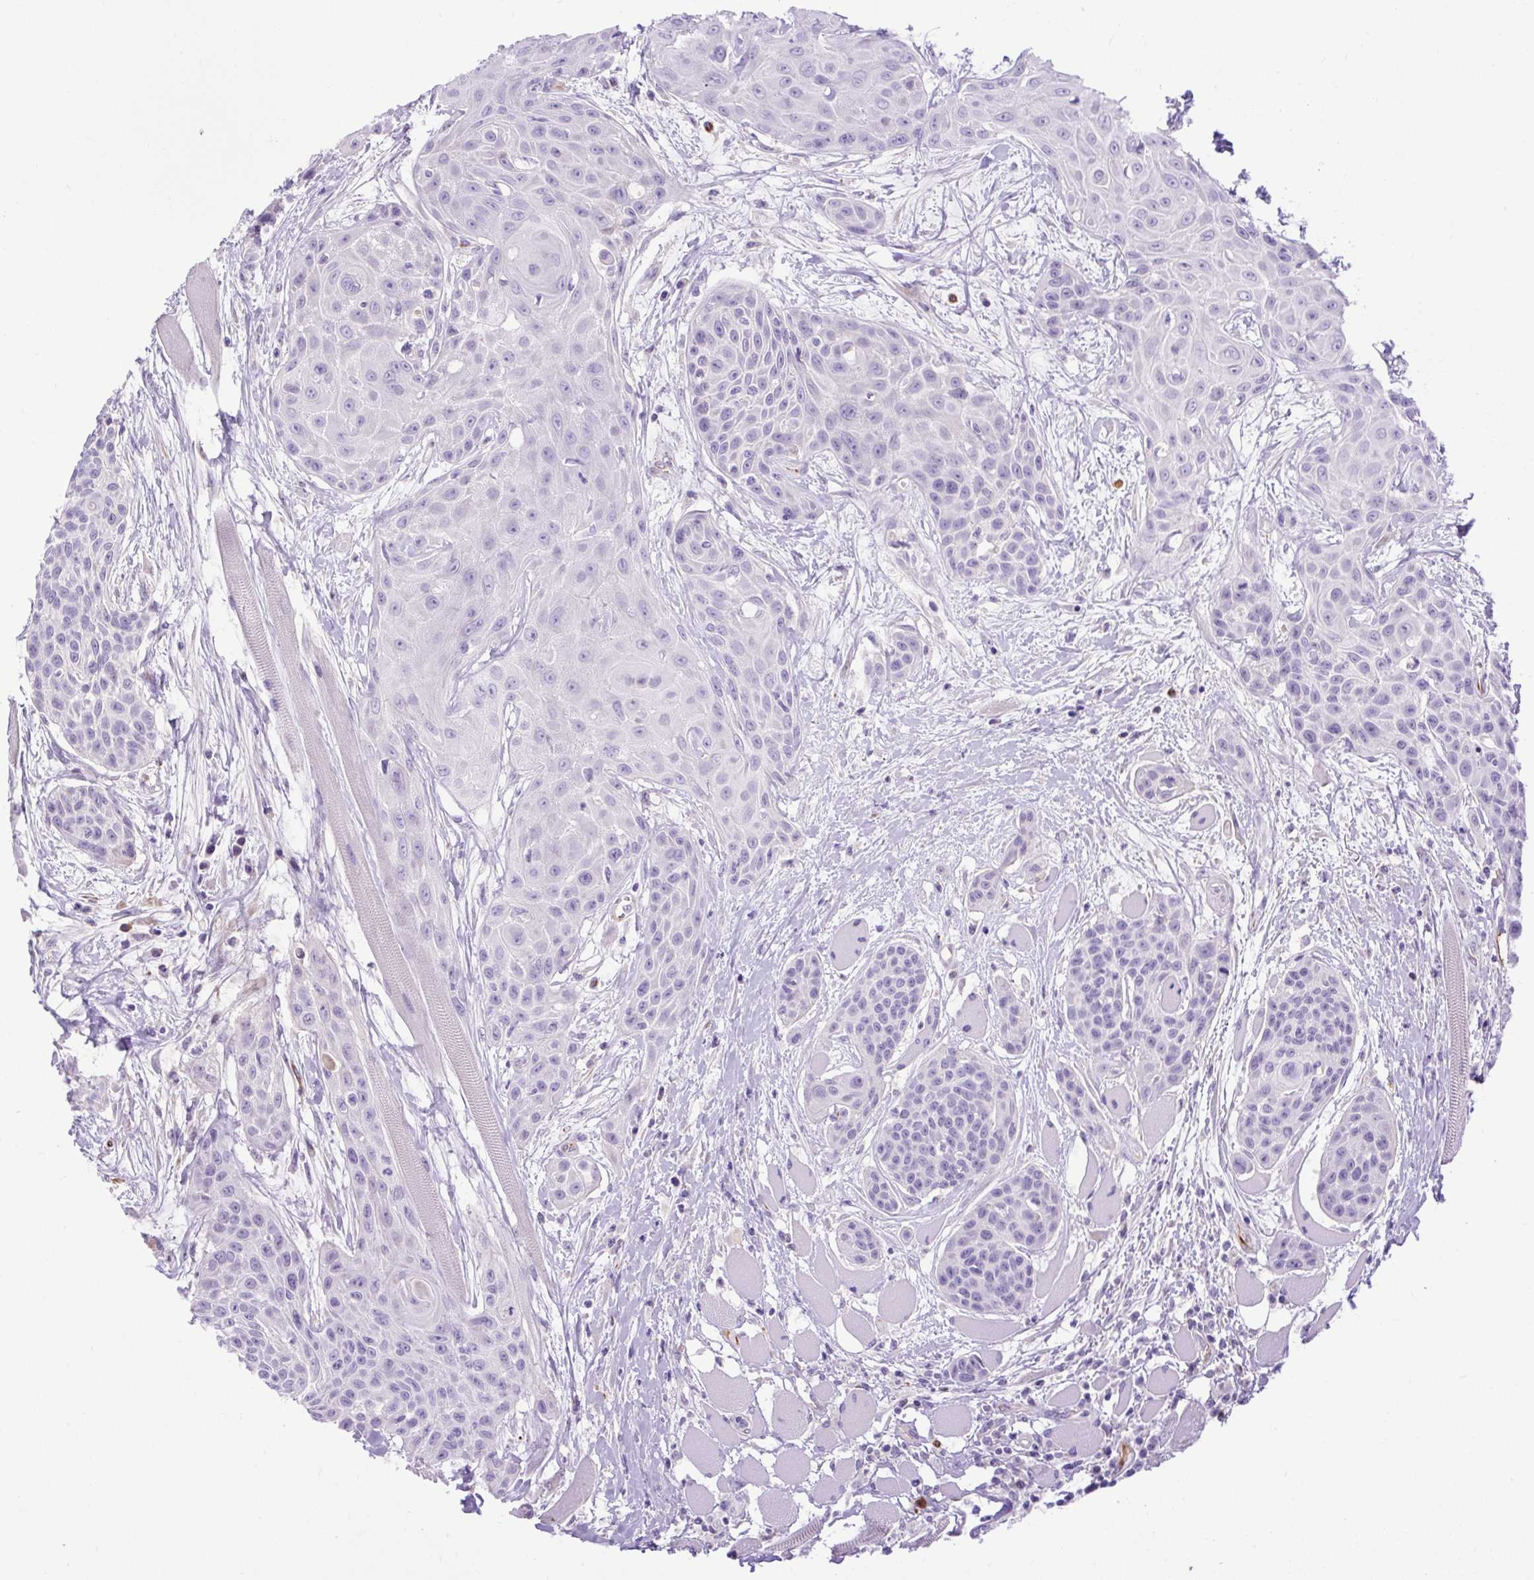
{"staining": {"intensity": "negative", "quantity": "none", "location": "none"}, "tissue": "head and neck cancer", "cell_type": "Tumor cells", "image_type": "cancer", "snomed": [{"axis": "morphology", "description": "Squamous cell carcinoma, NOS"}, {"axis": "topography", "description": "Head-Neck"}], "caption": "The IHC histopathology image has no significant positivity in tumor cells of head and neck squamous cell carcinoma tissue.", "gene": "SPTBN5", "patient": {"sex": "female", "age": 73}}